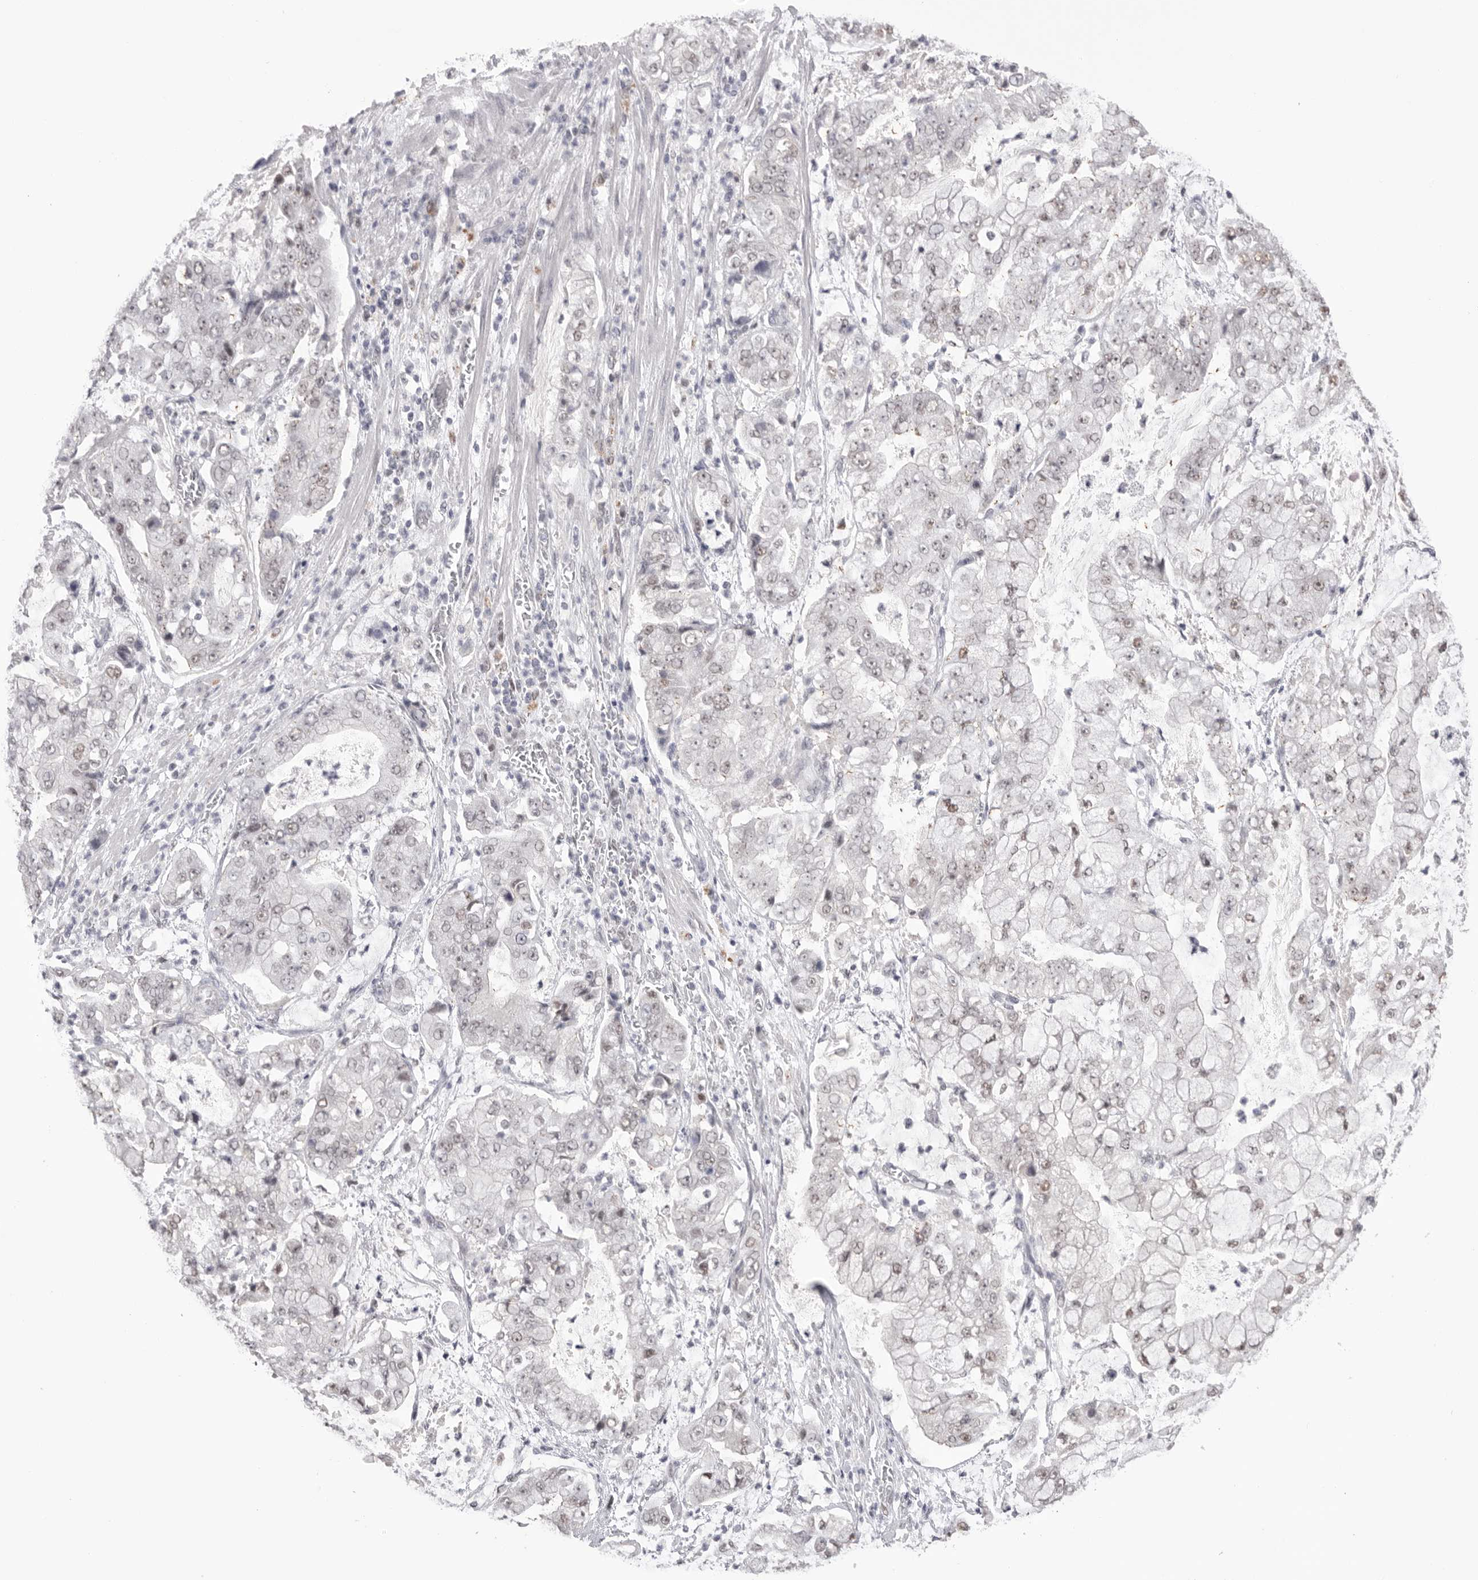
{"staining": {"intensity": "weak", "quantity": "25%-75%", "location": "nuclear"}, "tissue": "stomach cancer", "cell_type": "Tumor cells", "image_type": "cancer", "snomed": [{"axis": "morphology", "description": "Adenocarcinoma, NOS"}, {"axis": "topography", "description": "Stomach"}], "caption": "Immunohistochemical staining of stomach cancer displays weak nuclear protein expression in about 25%-75% of tumor cells.", "gene": "BCLAF3", "patient": {"sex": "male", "age": 76}}